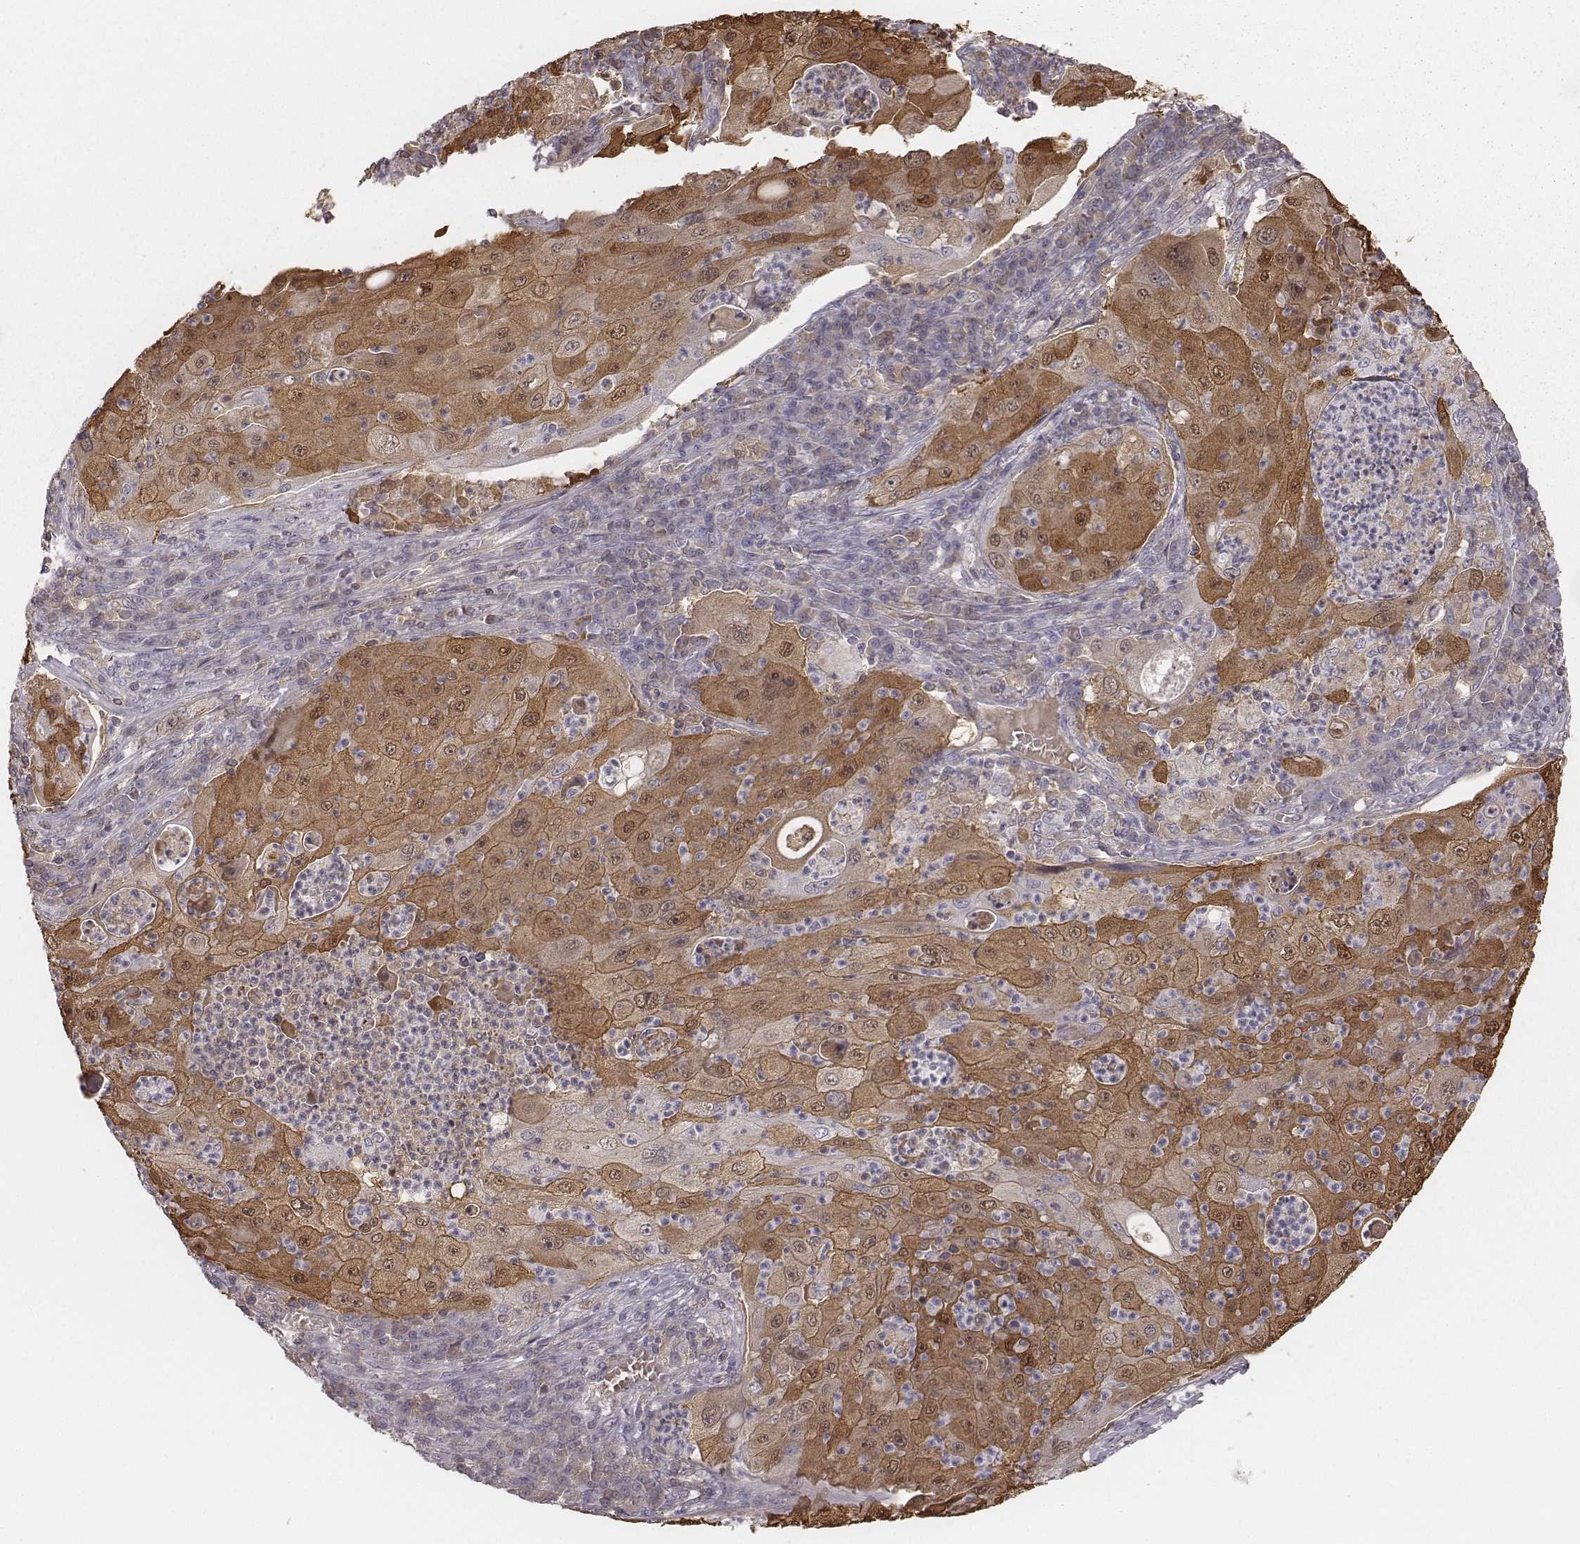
{"staining": {"intensity": "moderate", "quantity": ">75%", "location": "cytoplasmic/membranous,nuclear"}, "tissue": "lung cancer", "cell_type": "Tumor cells", "image_type": "cancer", "snomed": [{"axis": "morphology", "description": "Squamous cell carcinoma, NOS"}, {"axis": "topography", "description": "Lung"}], "caption": "A brown stain shows moderate cytoplasmic/membranous and nuclear positivity of a protein in squamous cell carcinoma (lung) tumor cells. (Stains: DAB in brown, nuclei in blue, Microscopy: brightfield microscopy at high magnification).", "gene": "TLX3", "patient": {"sex": "female", "age": 59}}